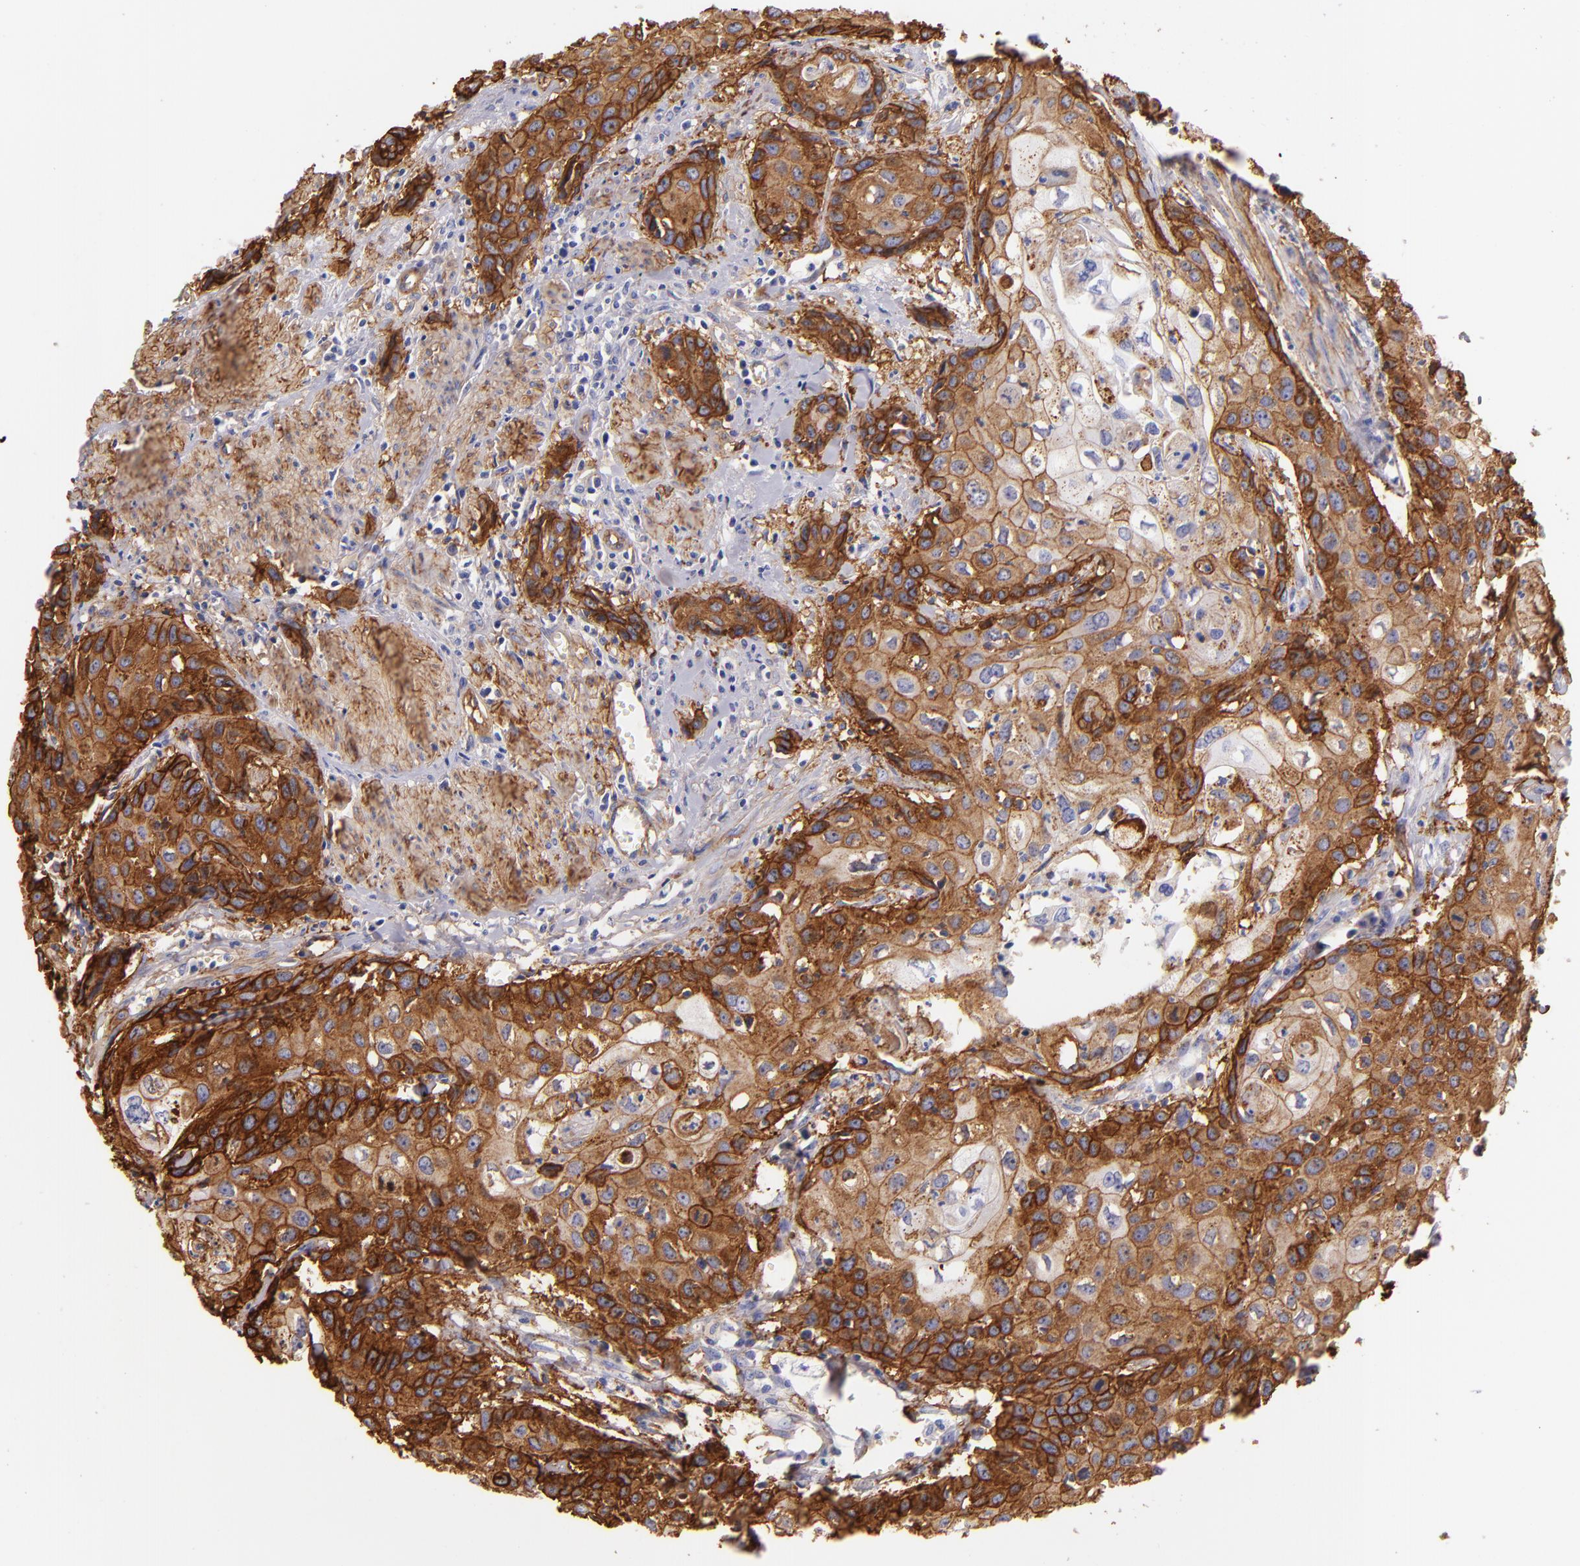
{"staining": {"intensity": "strong", "quantity": "25%-75%", "location": "cytoplasmic/membranous"}, "tissue": "urothelial cancer", "cell_type": "Tumor cells", "image_type": "cancer", "snomed": [{"axis": "morphology", "description": "Urothelial carcinoma, High grade"}, {"axis": "topography", "description": "Urinary bladder"}], "caption": "This image reveals IHC staining of high-grade urothelial carcinoma, with high strong cytoplasmic/membranous staining in about 25%-75% of tumor cells.", "gene": "CD151", "patient": {"sex": "male", "age": 54}}